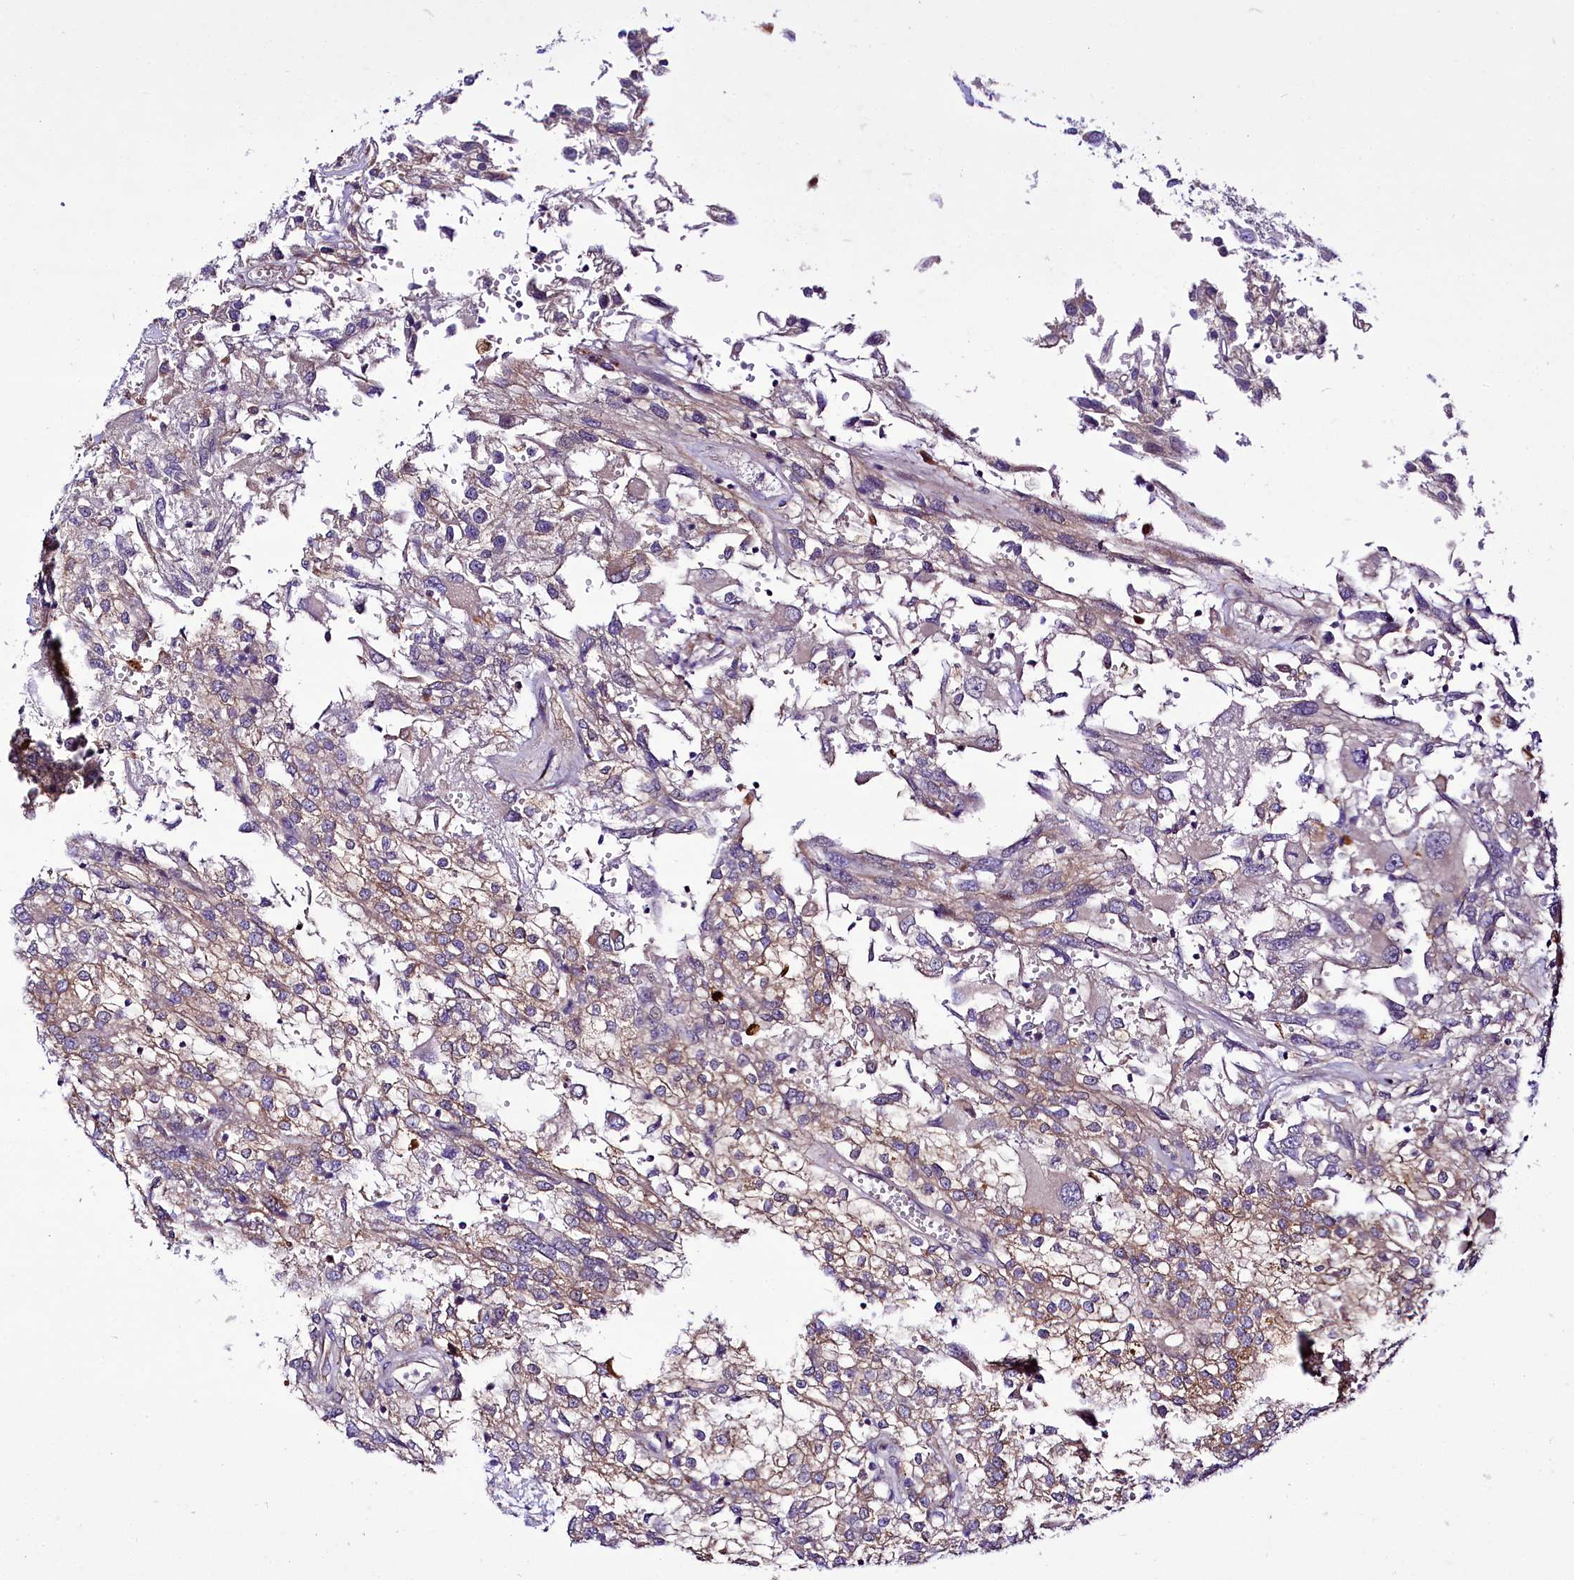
{"staining": {"intensity": "weak", "quantity": "25%-75%", "location": "cytoplasmic/membranous"}, "tissue": "renal cancer", "cell_type": "Tumor cells", "image_type": "cancer", "snomed": [{"axis": "morphology", "description": "Adenocarcinoma, NOS"}, {"axis": "topography", "description": "Kidney"}], "caption": "Renal cancer (adenocarcinoma) tissue shows weak cytoplasmic/membranous positivity in about 25%-75% of tumor cells, visualized by immunohistochemistry. Using DAB (3,3'-diaminobenzidine) (brown) and hematoxylin (blue) stains, captured at high magnification using brightfield microscopy.", "gene": "ZC3H12C", "patient": {"sex": "female", "age": 52}}